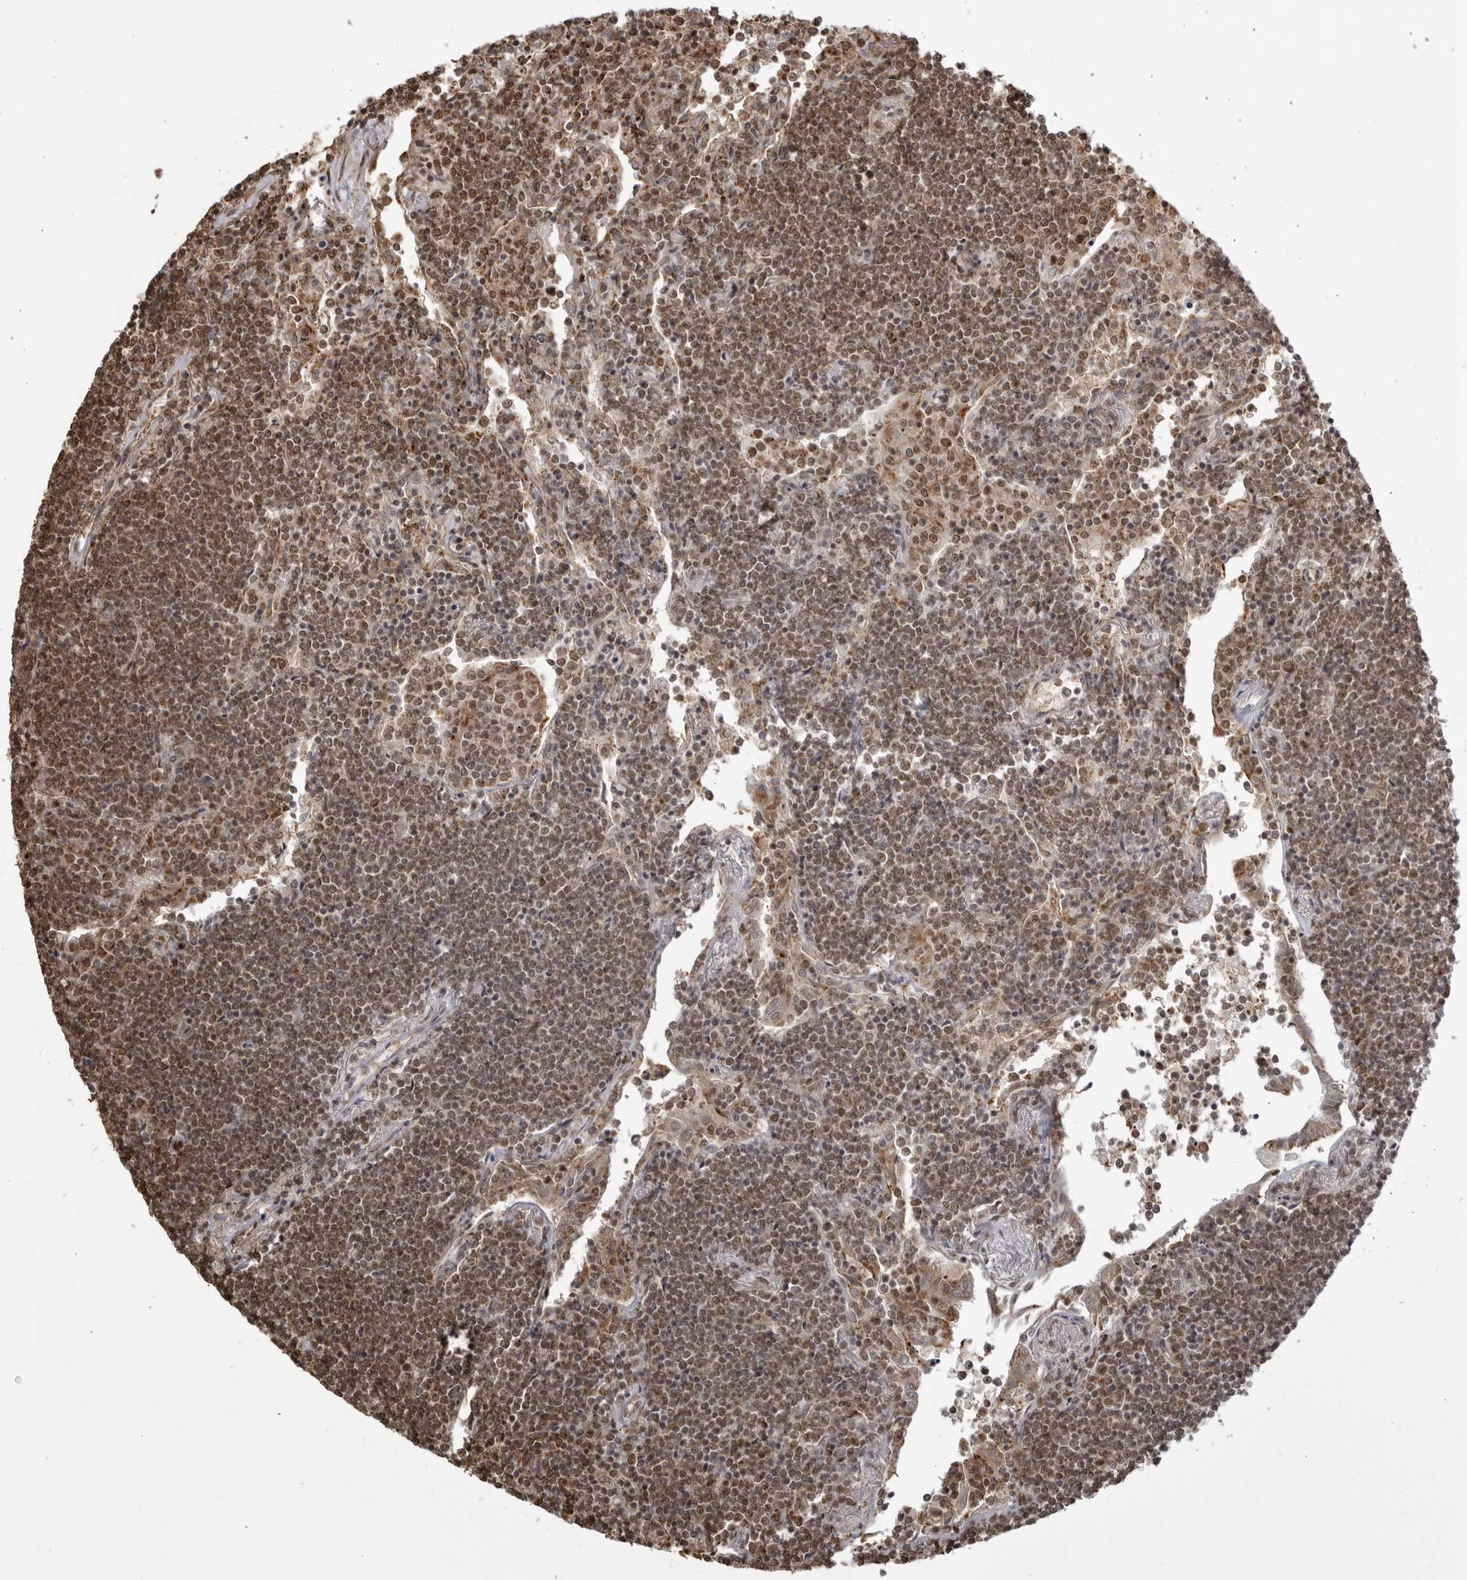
{"staining": {"intensity": "moderate", "quantity": "25%-75%", "location": "nuclear"}, "tissue": "lymphoma", "cell_type": "Tumor cells", "image_type": "cancer", "snomed": [{"axis": "morphology", "description": "Malignant lymphoma, non-Hodgkin's type, Low grade"}, {"axis": "topography", "description": "Lung"}], "caption": "Approximately 25%-75% of tumor cells in human low-grade malignant lymphoma, non-Hodgkin's type reveal moderate nuclear protein staining as visualized by brown immunohistochemical staining.", "gene": "TCF21", "patient": {"sex": "female", "age": 71}}